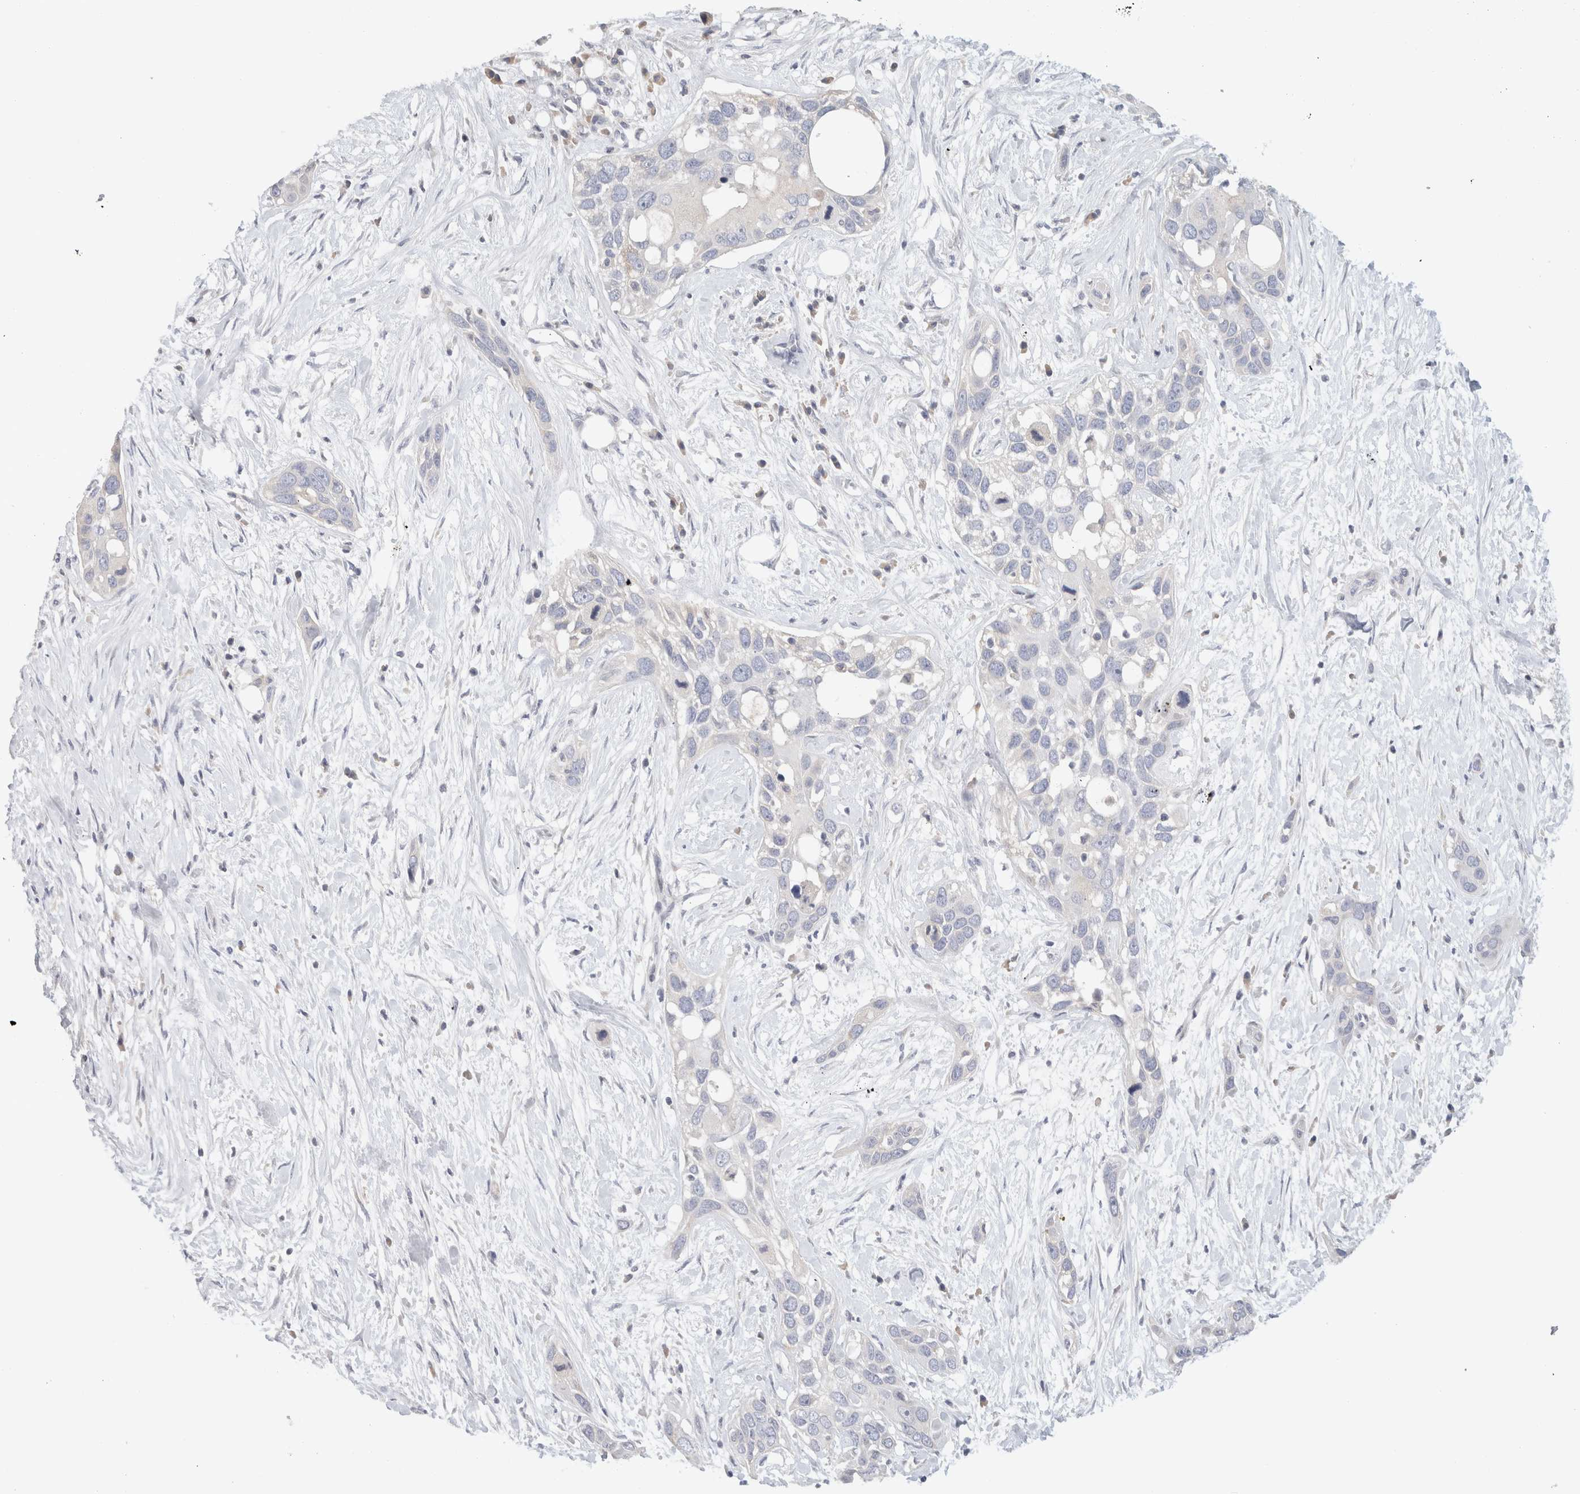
{"staining": {"intensity": "negative", "quantity": "none", "location": "none"}, "tissue": "pancreatic cancer", "cell_type": "Tumor cells", "image_type": "cancer", "snomed": [{"axis": "morphology", "description": "Adenocarcinoma, NOS"}, {"axis": "topography", "description": "Pancreas"}], "caption": "Tumor cells show no significant staining in pancreatic cancer (adenocarcinoma).", "gene": "STK31", "patient": {"sex": "female", "age": 60}}